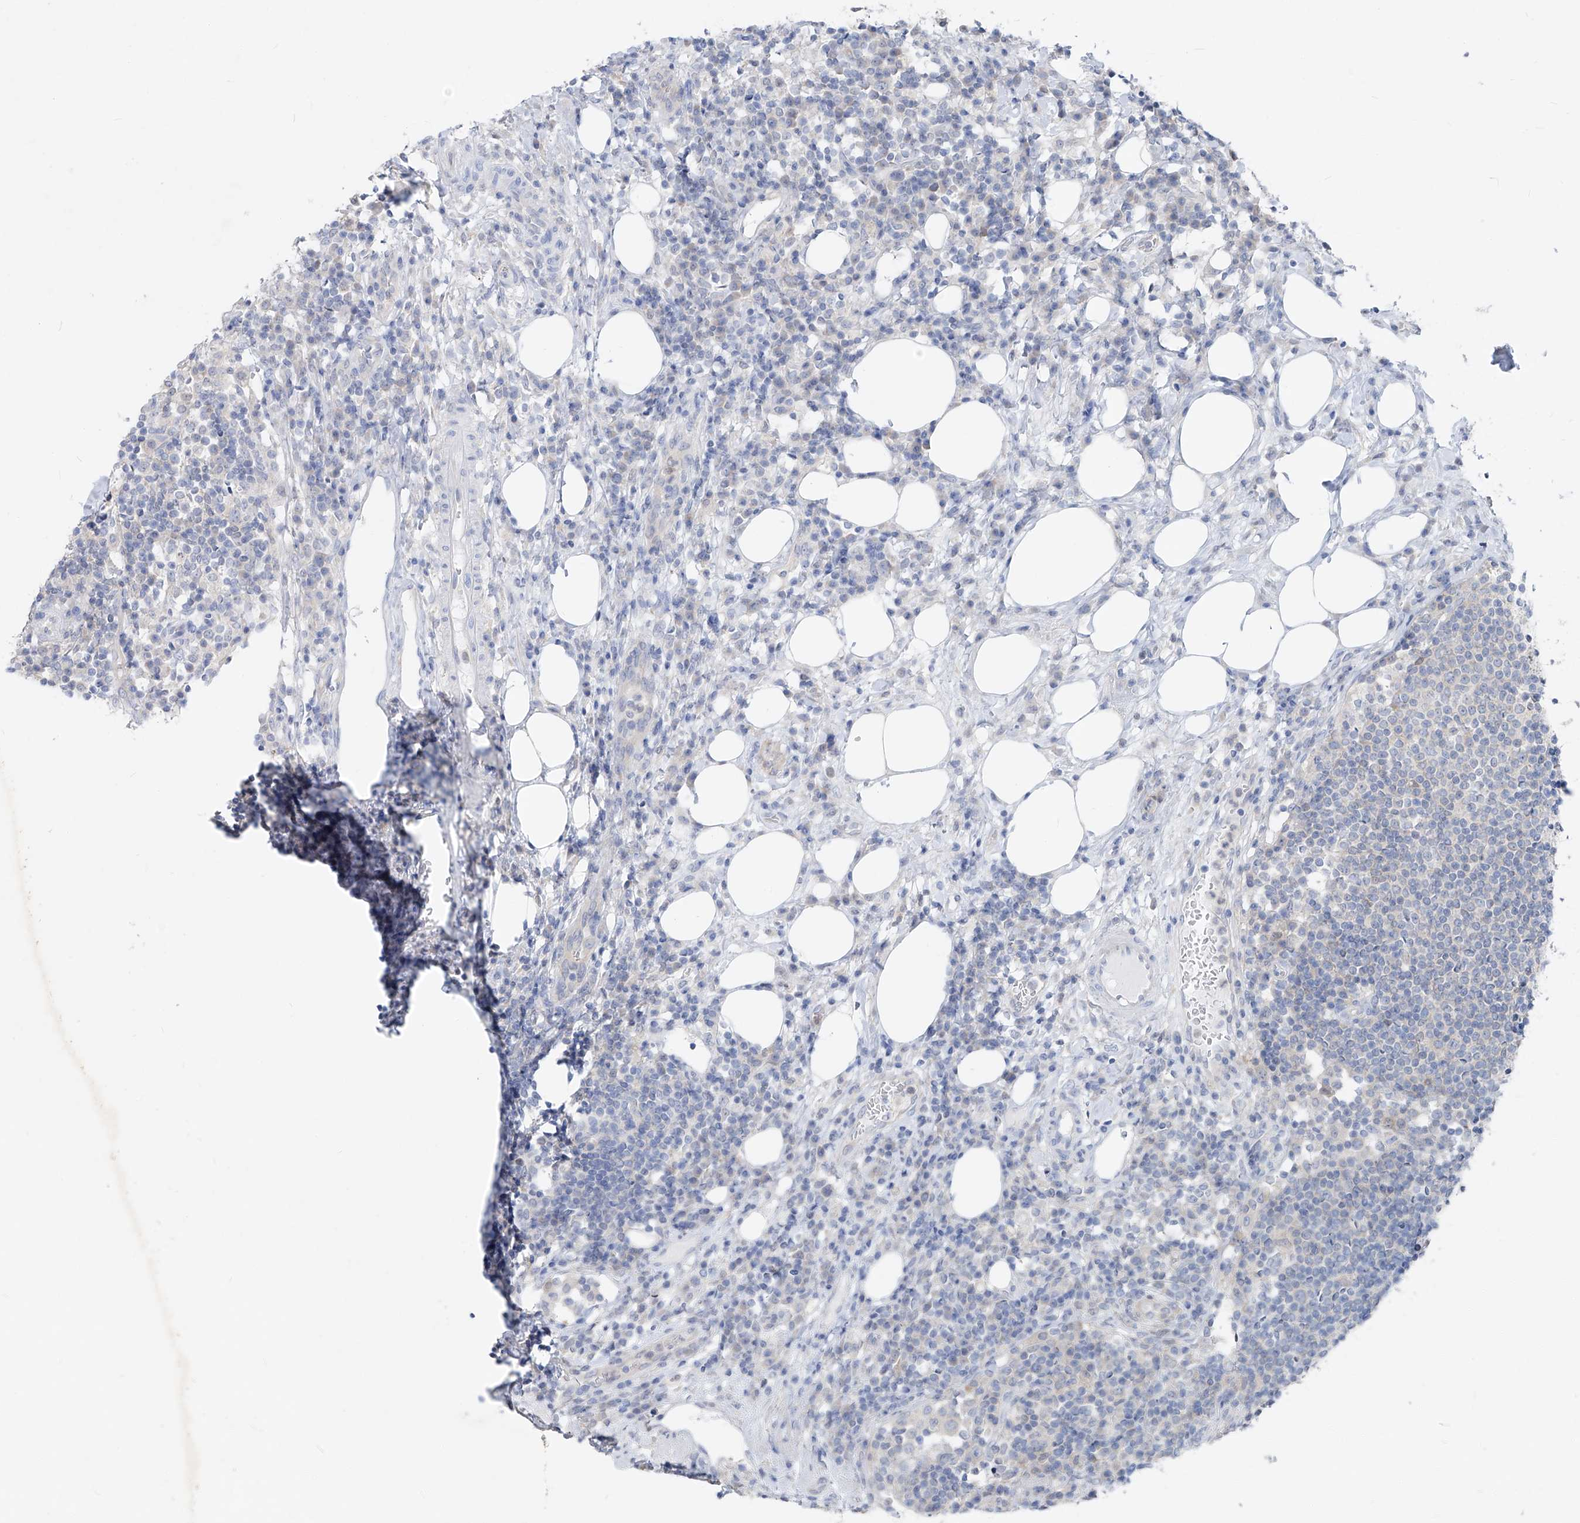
{"staining": {"intensity": "negative", "quantity": "none", "location": "none"}, "tissue": "lymph node", "cell_type": "Germinal center cells", "image_type": "normal", "snomed": [{"axis": "morphology", "description": "Normal tissue, NOS"}, {"axis": "topography", "description": "Lymph node"}], "caption": "Immunohistochemistry (IHC) image of normal lymph node: human lymph node stained with DAB reveals no significant protein expression in germinal center cells.", "gene": "UFL1", "patient": {"sex": "female", "age": 53}}